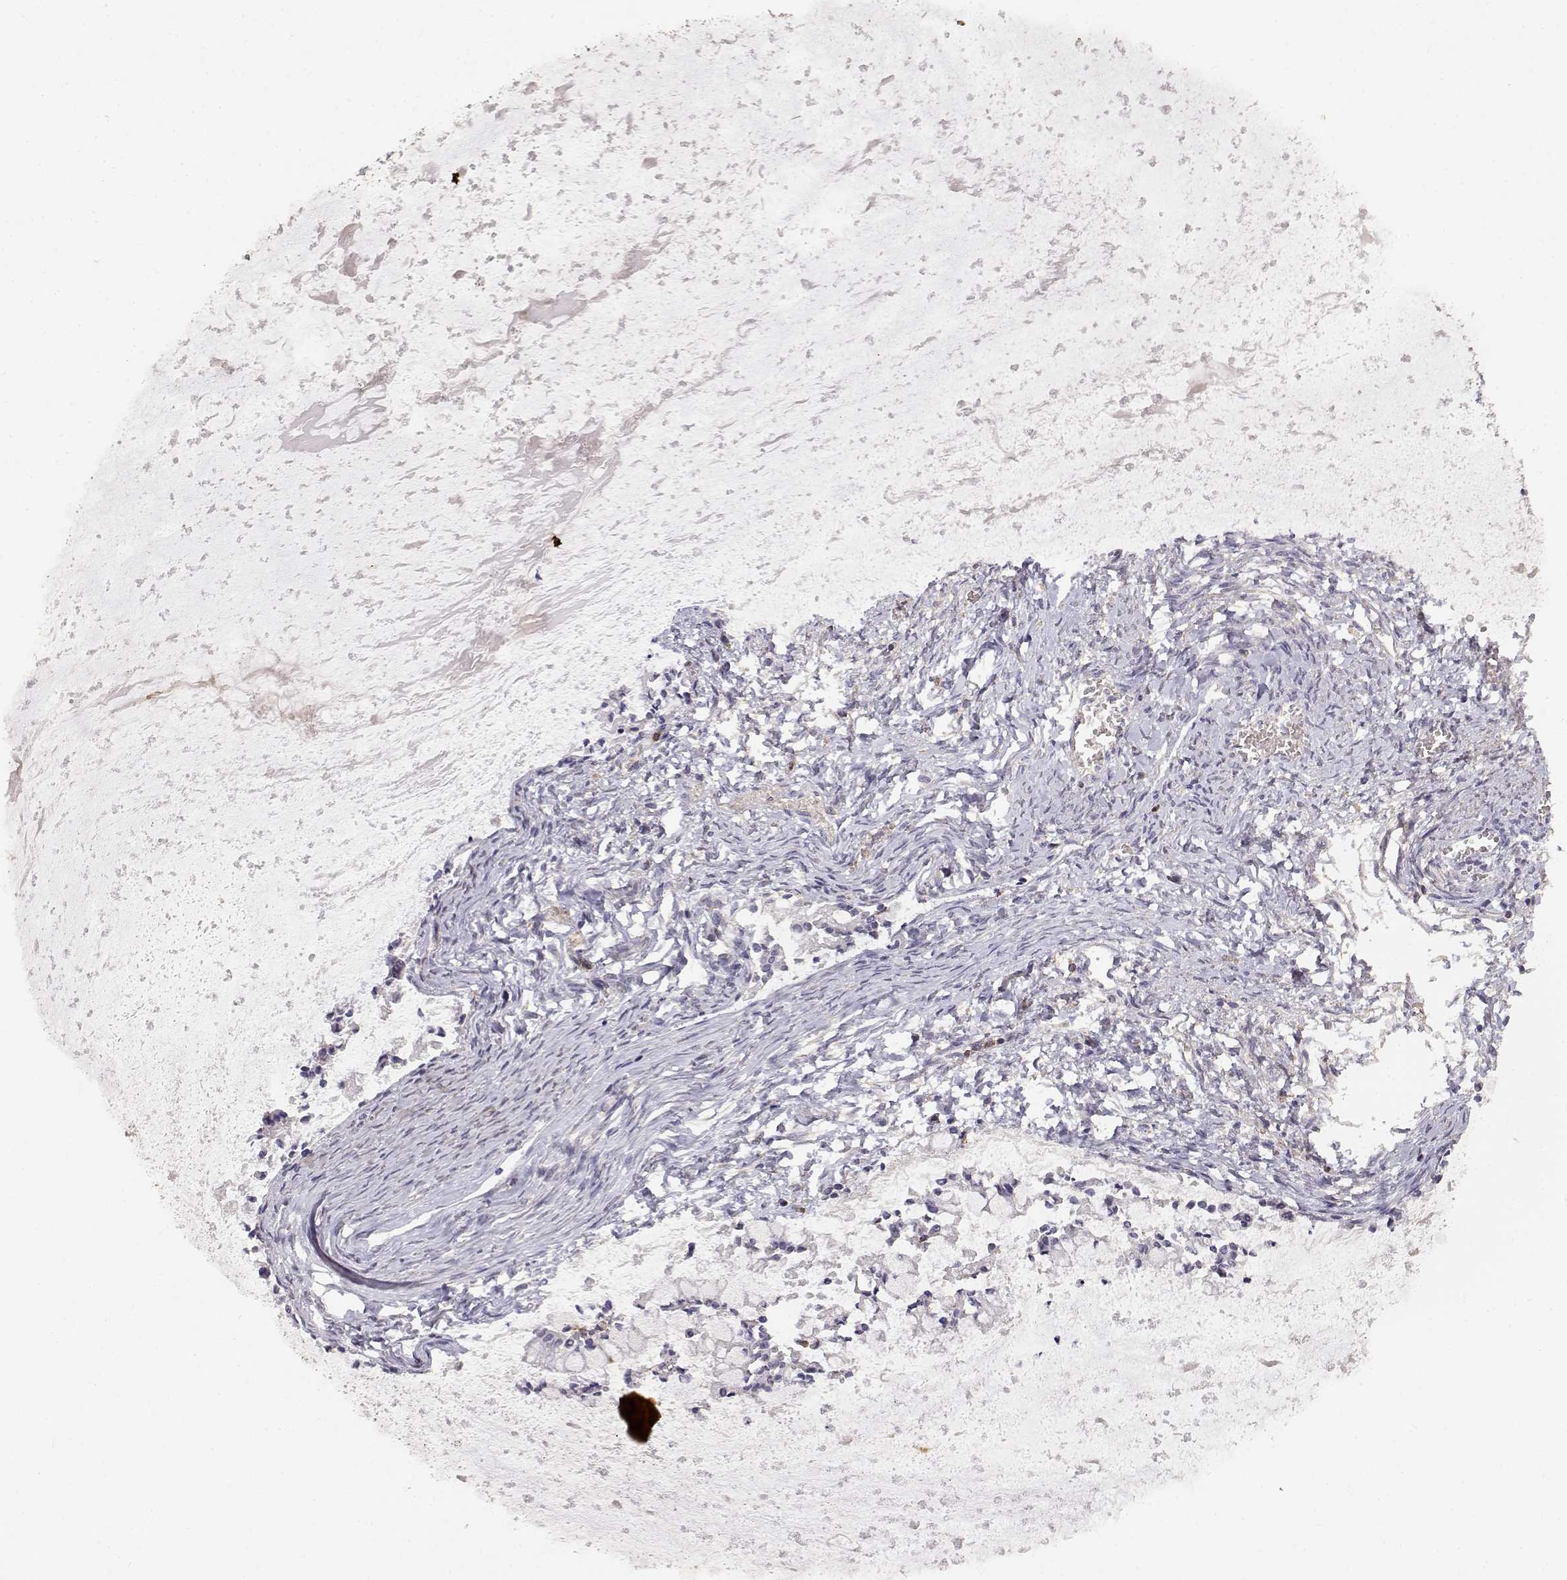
{"staining": {"intensity": "negative", "quantity": "none", "location": "none"}, "tissue": "ovarian cancer", "cell_type": "Tumor cells", "image_type": "cancer", "snomed": [{"axis": "morphology", "description": "Cystadenocarcinoma, mucinous, NOS"}, {"axis": "topography", "description": "Ovary"}], "caption": "This micrograph is of mucinous cystadenocarcinoma (ovarian) stained with immunohistochemistry (IHC) to label a protein in brown with the nuclei are counter-stained blue. There is no expression in tumor cells.", "gene": "TNFRSF10C", "patient": {"sex": "female", "age": 67}}